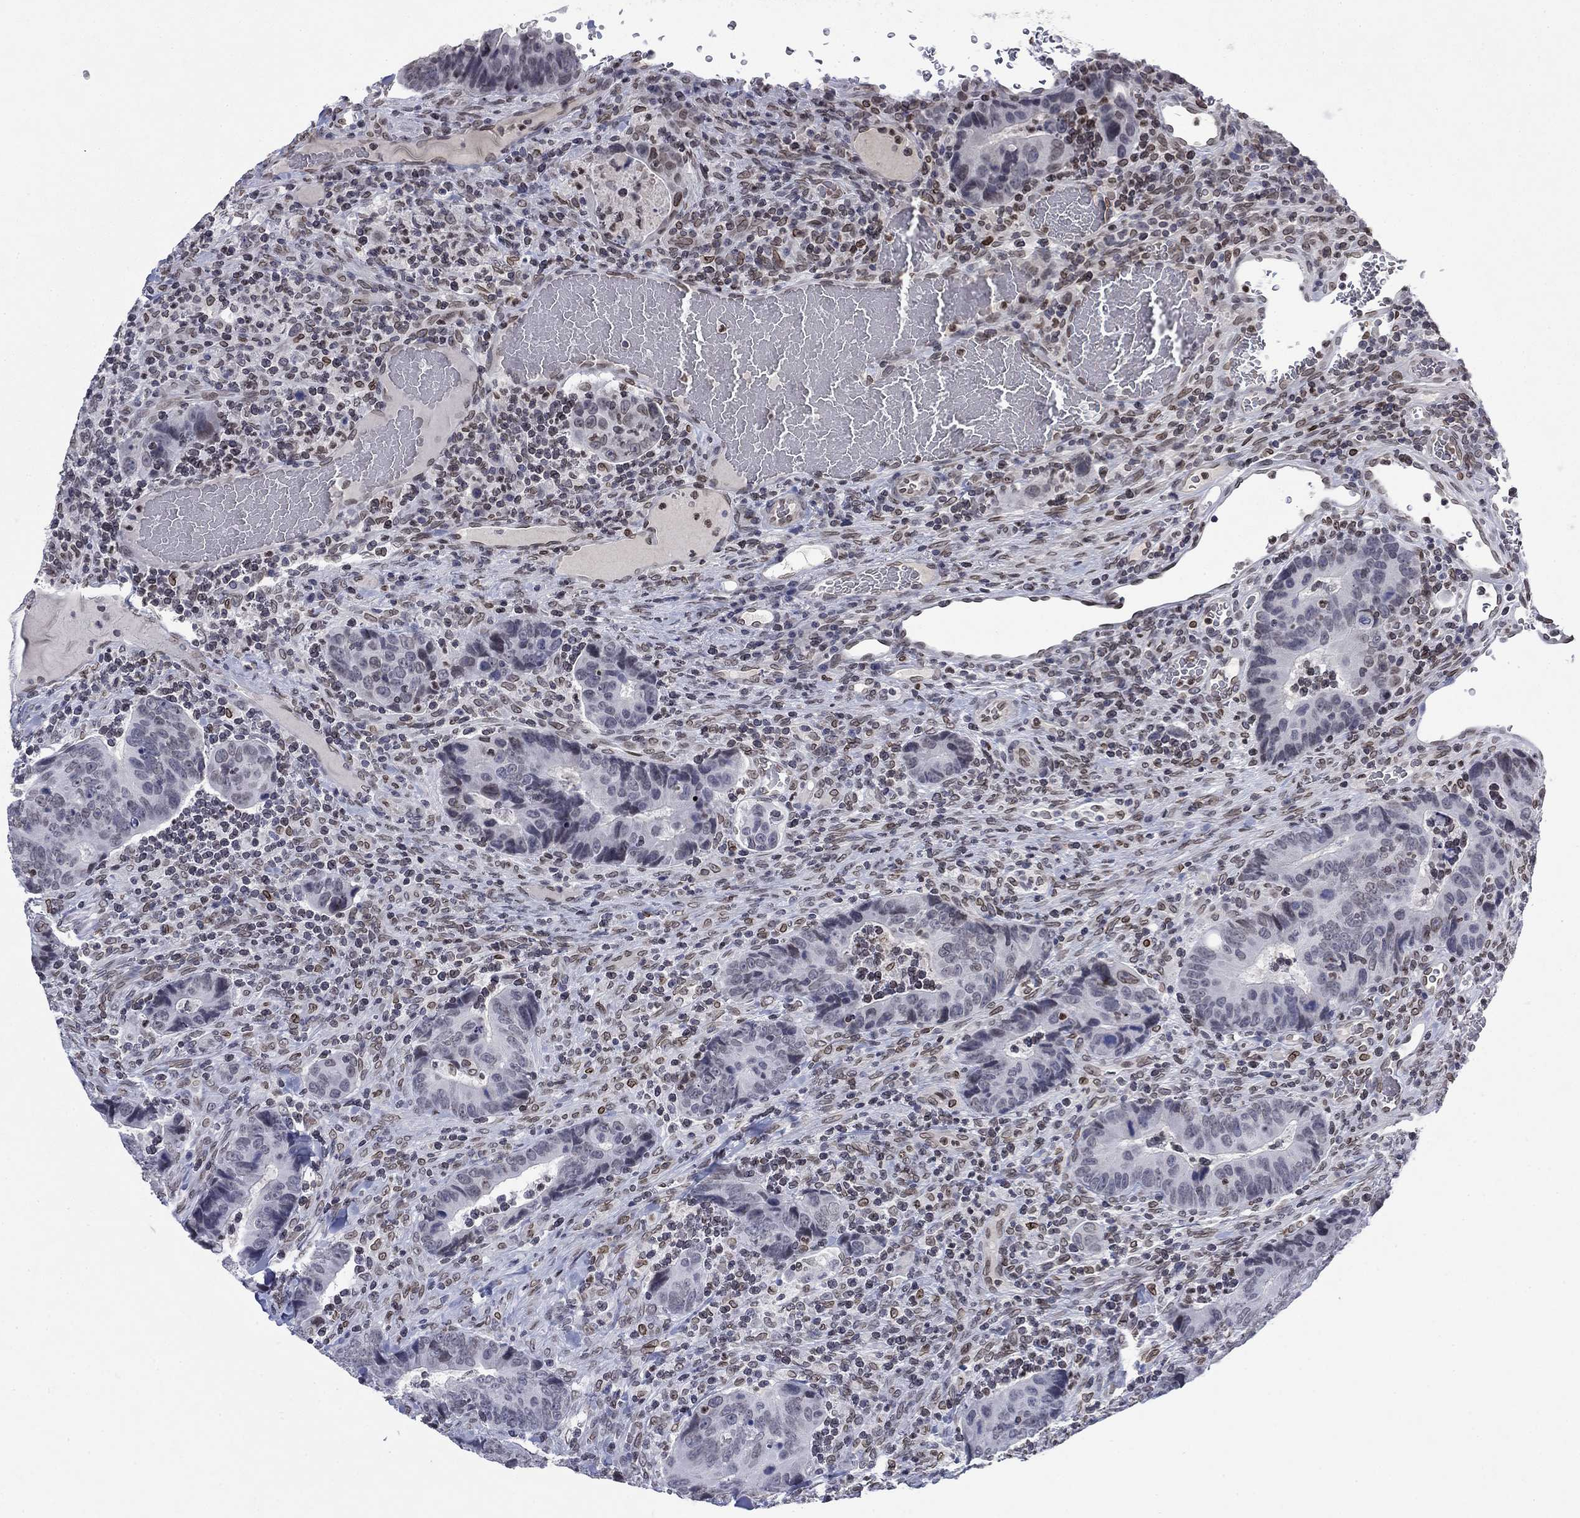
{"staining": {"intensity": "negative", "quantity": "none", "location": "none"}, "tissue": "colorectal cancer", "cell_type": "Tumor cells", "image_type": "cancer", "snomed": [{"axis": "morphology", "description": "Adenocarcinoma, NOS"}, {"axis": "topography", "description": "Colon"}], "caption": "Immunohistochemistry image of colorectal adenocarcinoma stained for a protein (brown), which shows no positivity in tumor cells.", "gene": "TOR1AIP1", "patient": {"sex": "female", "age": 56}}